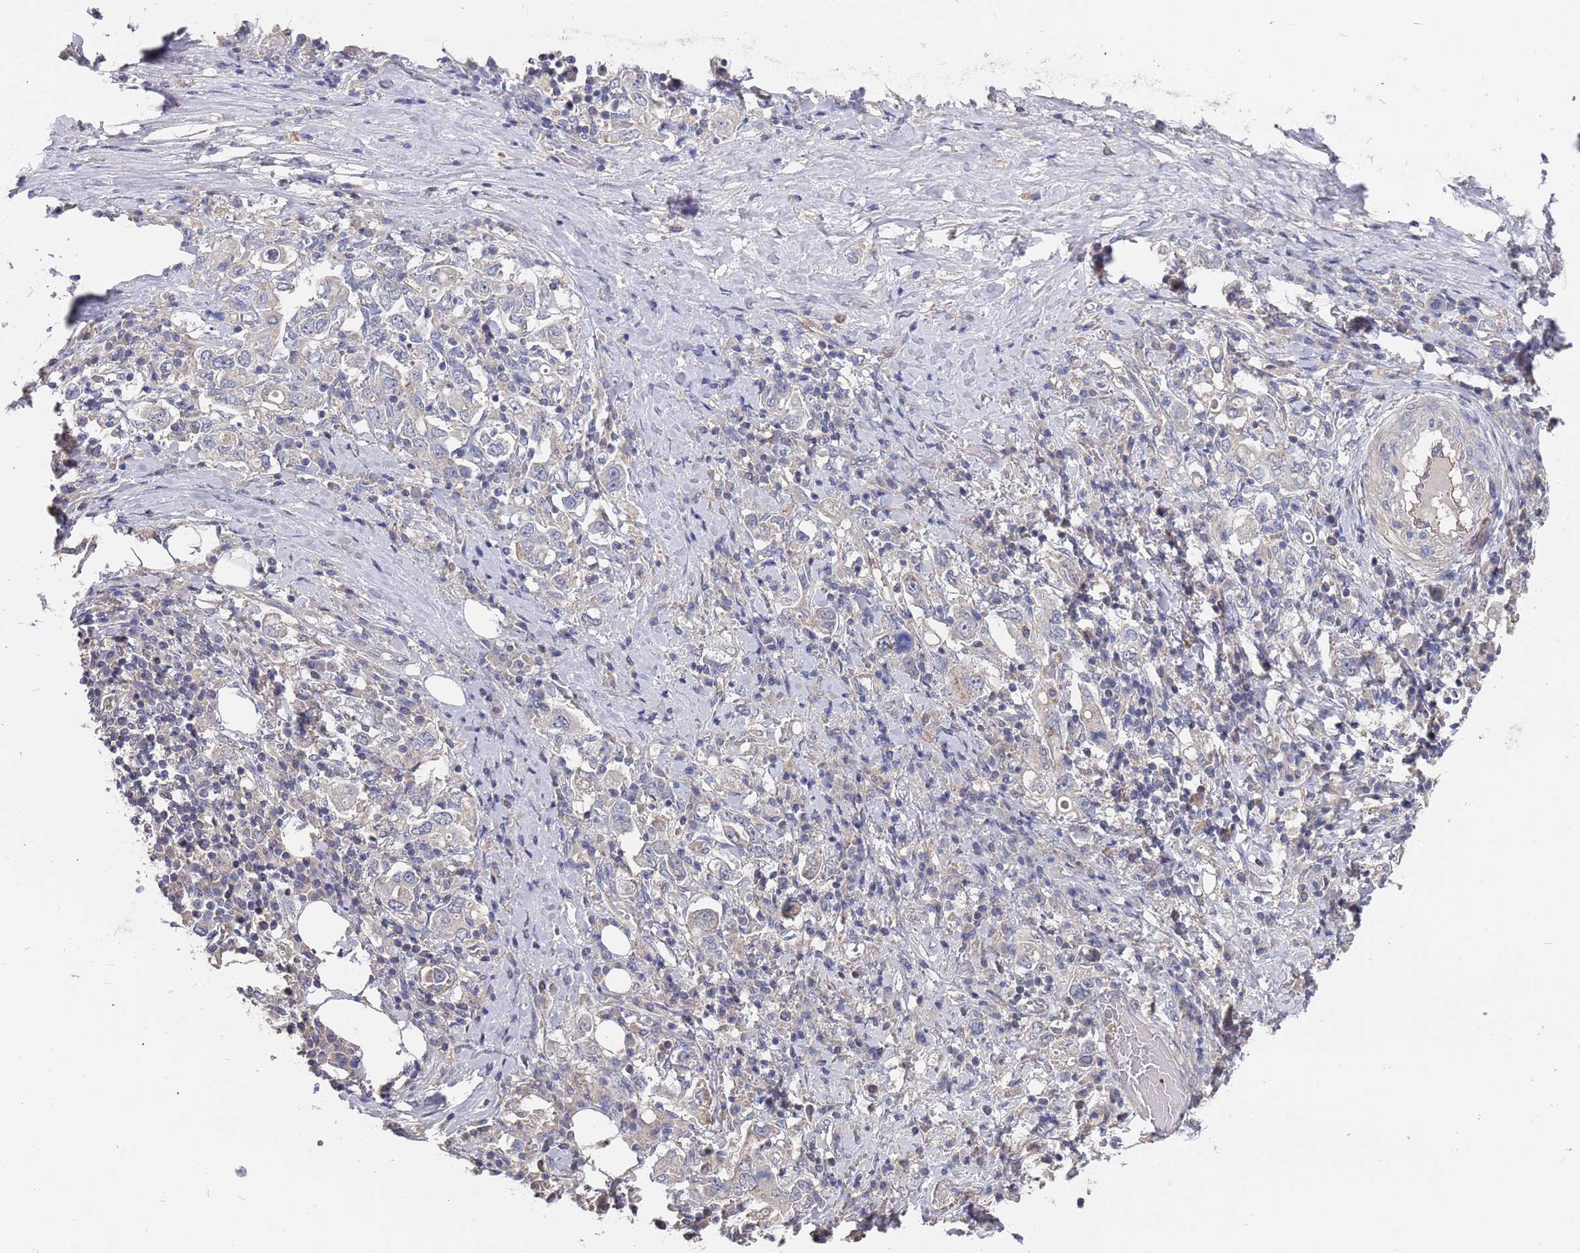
{"staining": {"intensity": "negative", "quantity": "none", "location": "none"}, "tissue": "stomach cancer", "cell_type": "Tumor cells", "image_type": "cancer", "snomed": [{"axis": "morphology", "description": "Adenocarcinoma, NOS"}, {"axis": "topography", "description": "Stomach, upper"}, {"axis": "topography", "description": "Stomach"}], "caption": "Immunohistochemistry histopathology image of stomach cancer stained for a protein (brown), which shows no positivity in tumor cells.", "gene": "TCEANC2", "patient": {"sex": "male", "age": 62}}